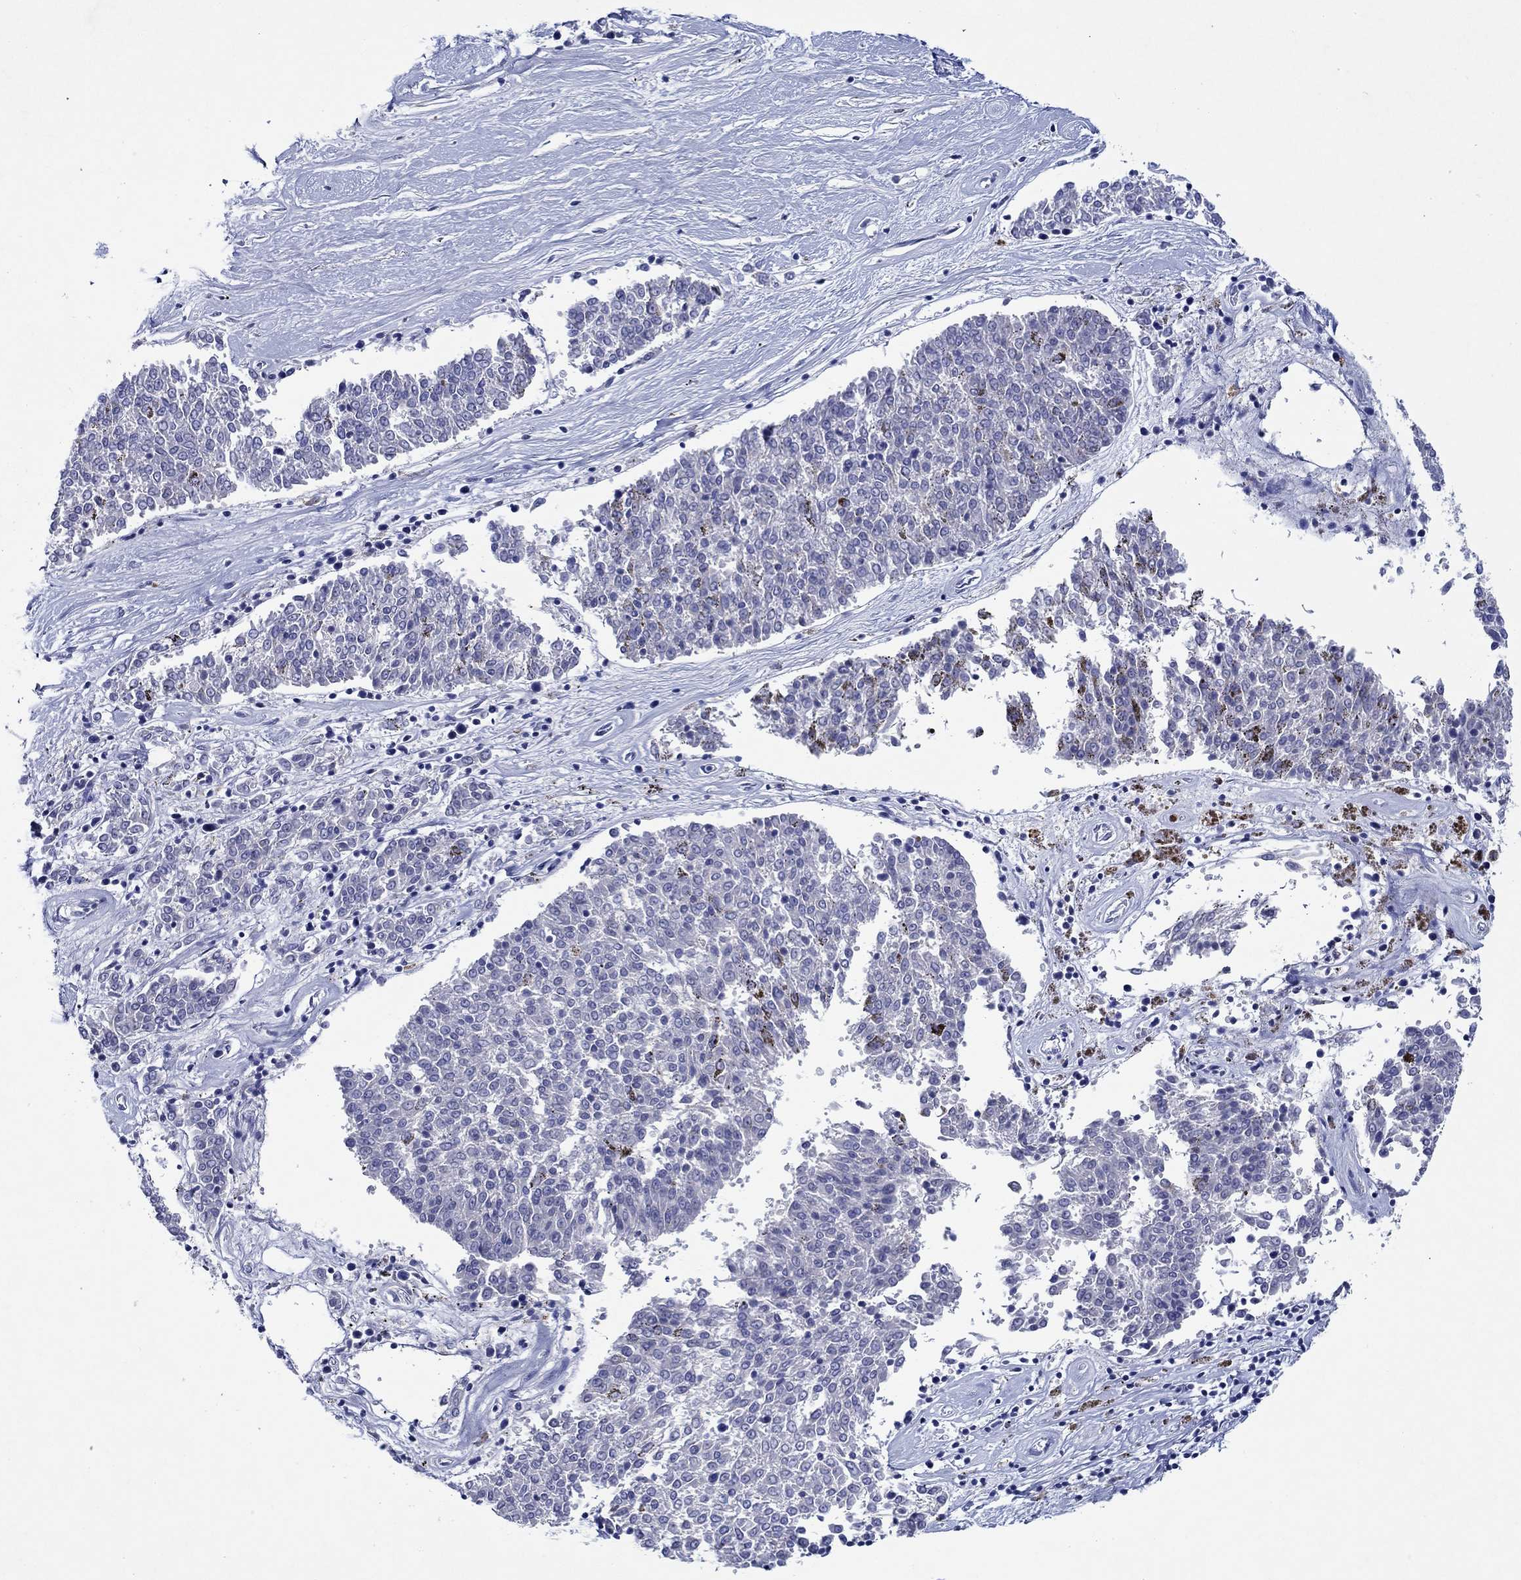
{"staining": {"intensity": "negative", "quantity": "none", "location": "none"}, "tissue": "melanoma", "cell_type": "Tumor cells", "image_type": "cancer", "snomed": [{"axis": "morphology", "description": "Malignant melanoma, NOS"}, {"axis": "topography", "description": "Skin"}], "caption": "DAB immunohistochemical staining of melanoma exhibits no significant staining in tumor cells.", "gene": "EPX", "patient": {"sex": "female", "age": 72}}